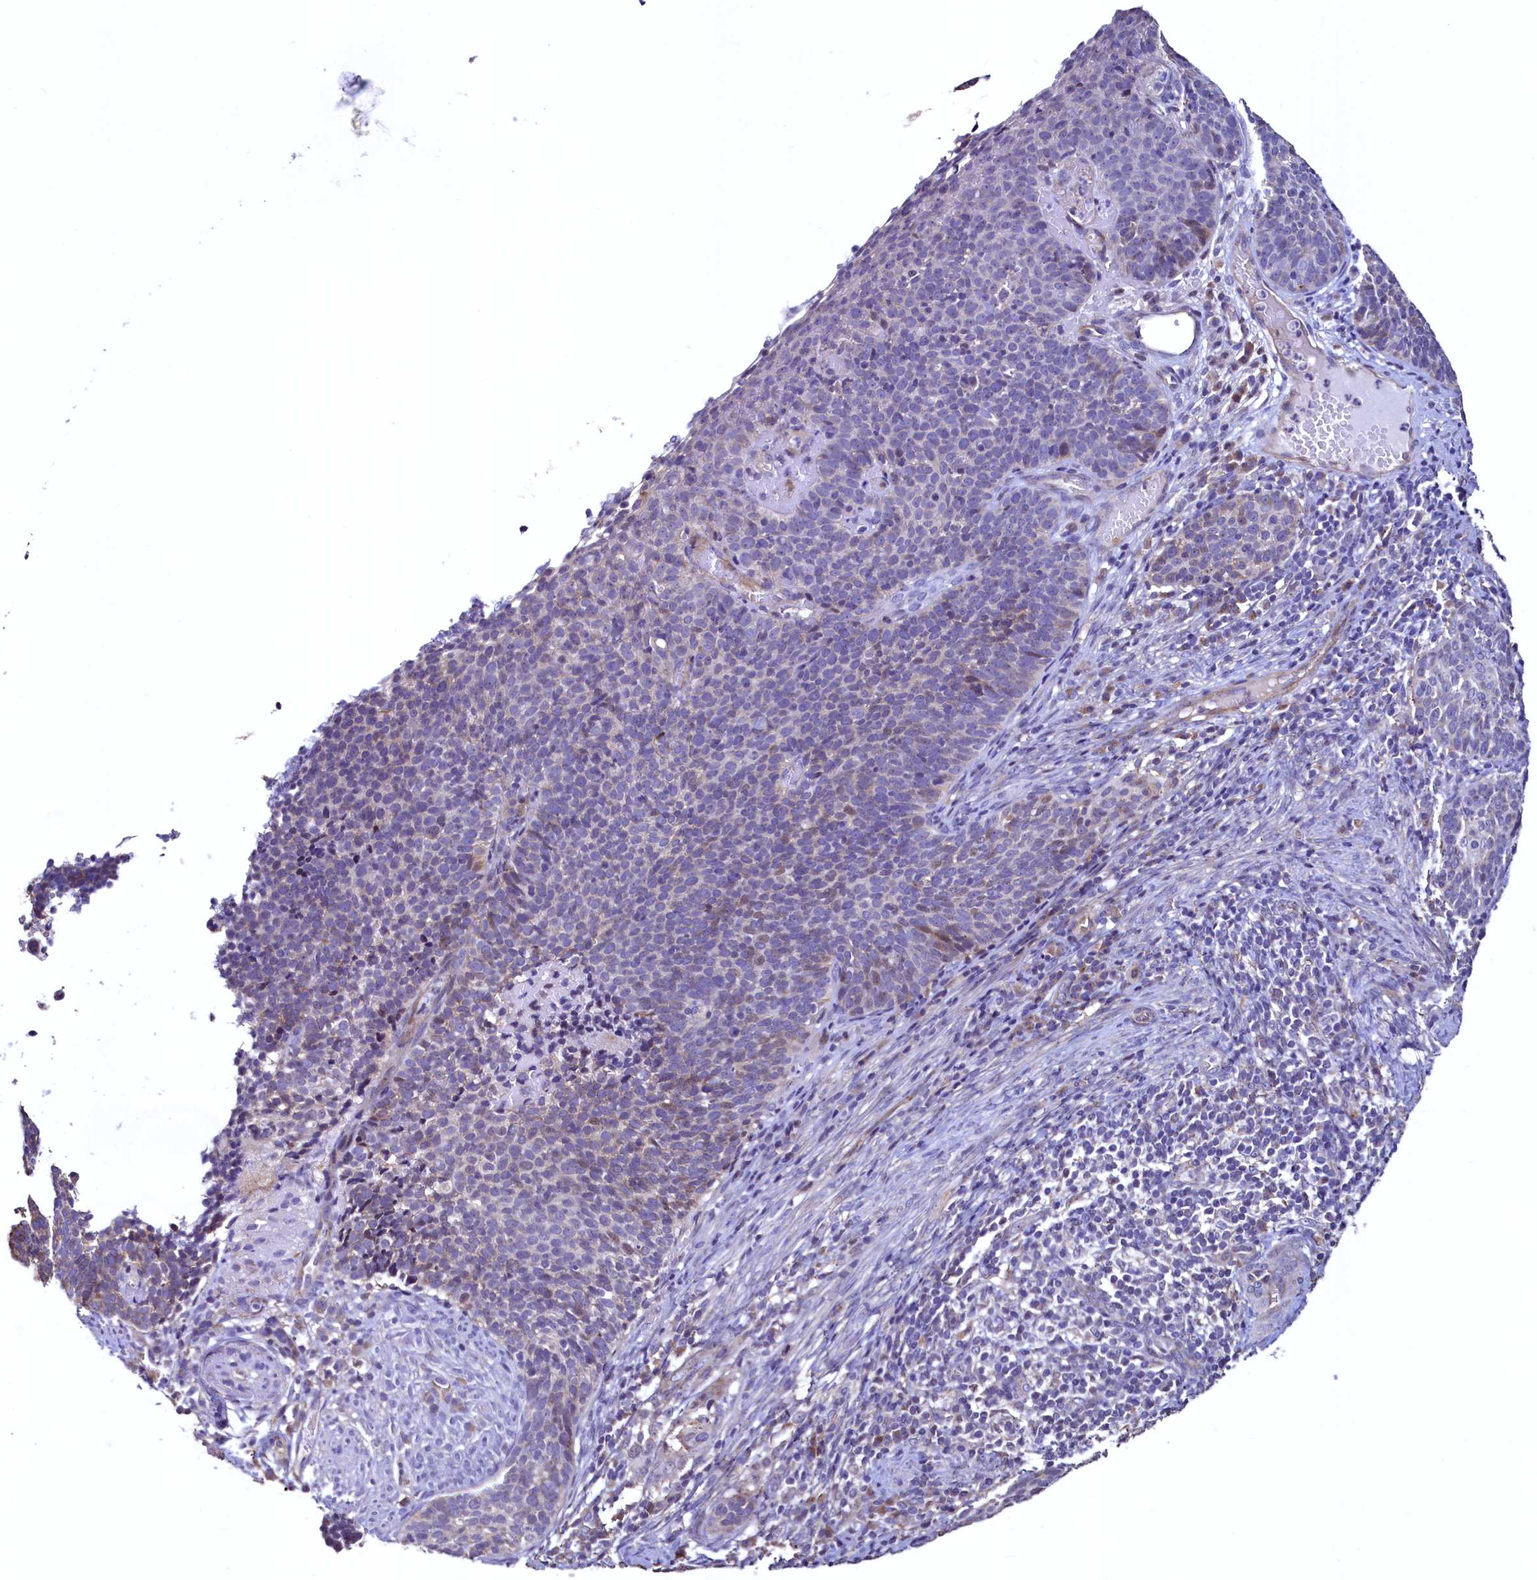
{"staining": {"intensity": "weak", "quantity": "<25%", "location": "cytoplasmic/membranous"}, "tissue": "cervical cancer", "cell_type": "Tumor cells", "image_type": "cancer", "snomed": [{"axis": "morphology", "description": "Normal tissue, NOS"}, {"axis": "morphology", "description": "Squamous cell carcinoma, NOS"}, {"axis": "topography", "description": "Cervix"}], "caption": "High magnification brightfield microscopy of cervical cancer (squamous cell carcinoma) stained with DAB (3,3'-diaminobenzidine) (brown) and counterstained with hematoxylin (blue): tumor cells show no significant expression. (DAB (3,3'-diaminobenzidine) immunohistochemistry with hematoxylin counter stain).", "gene": "PALM", "patient": {"sex": "female", "age": 39}}